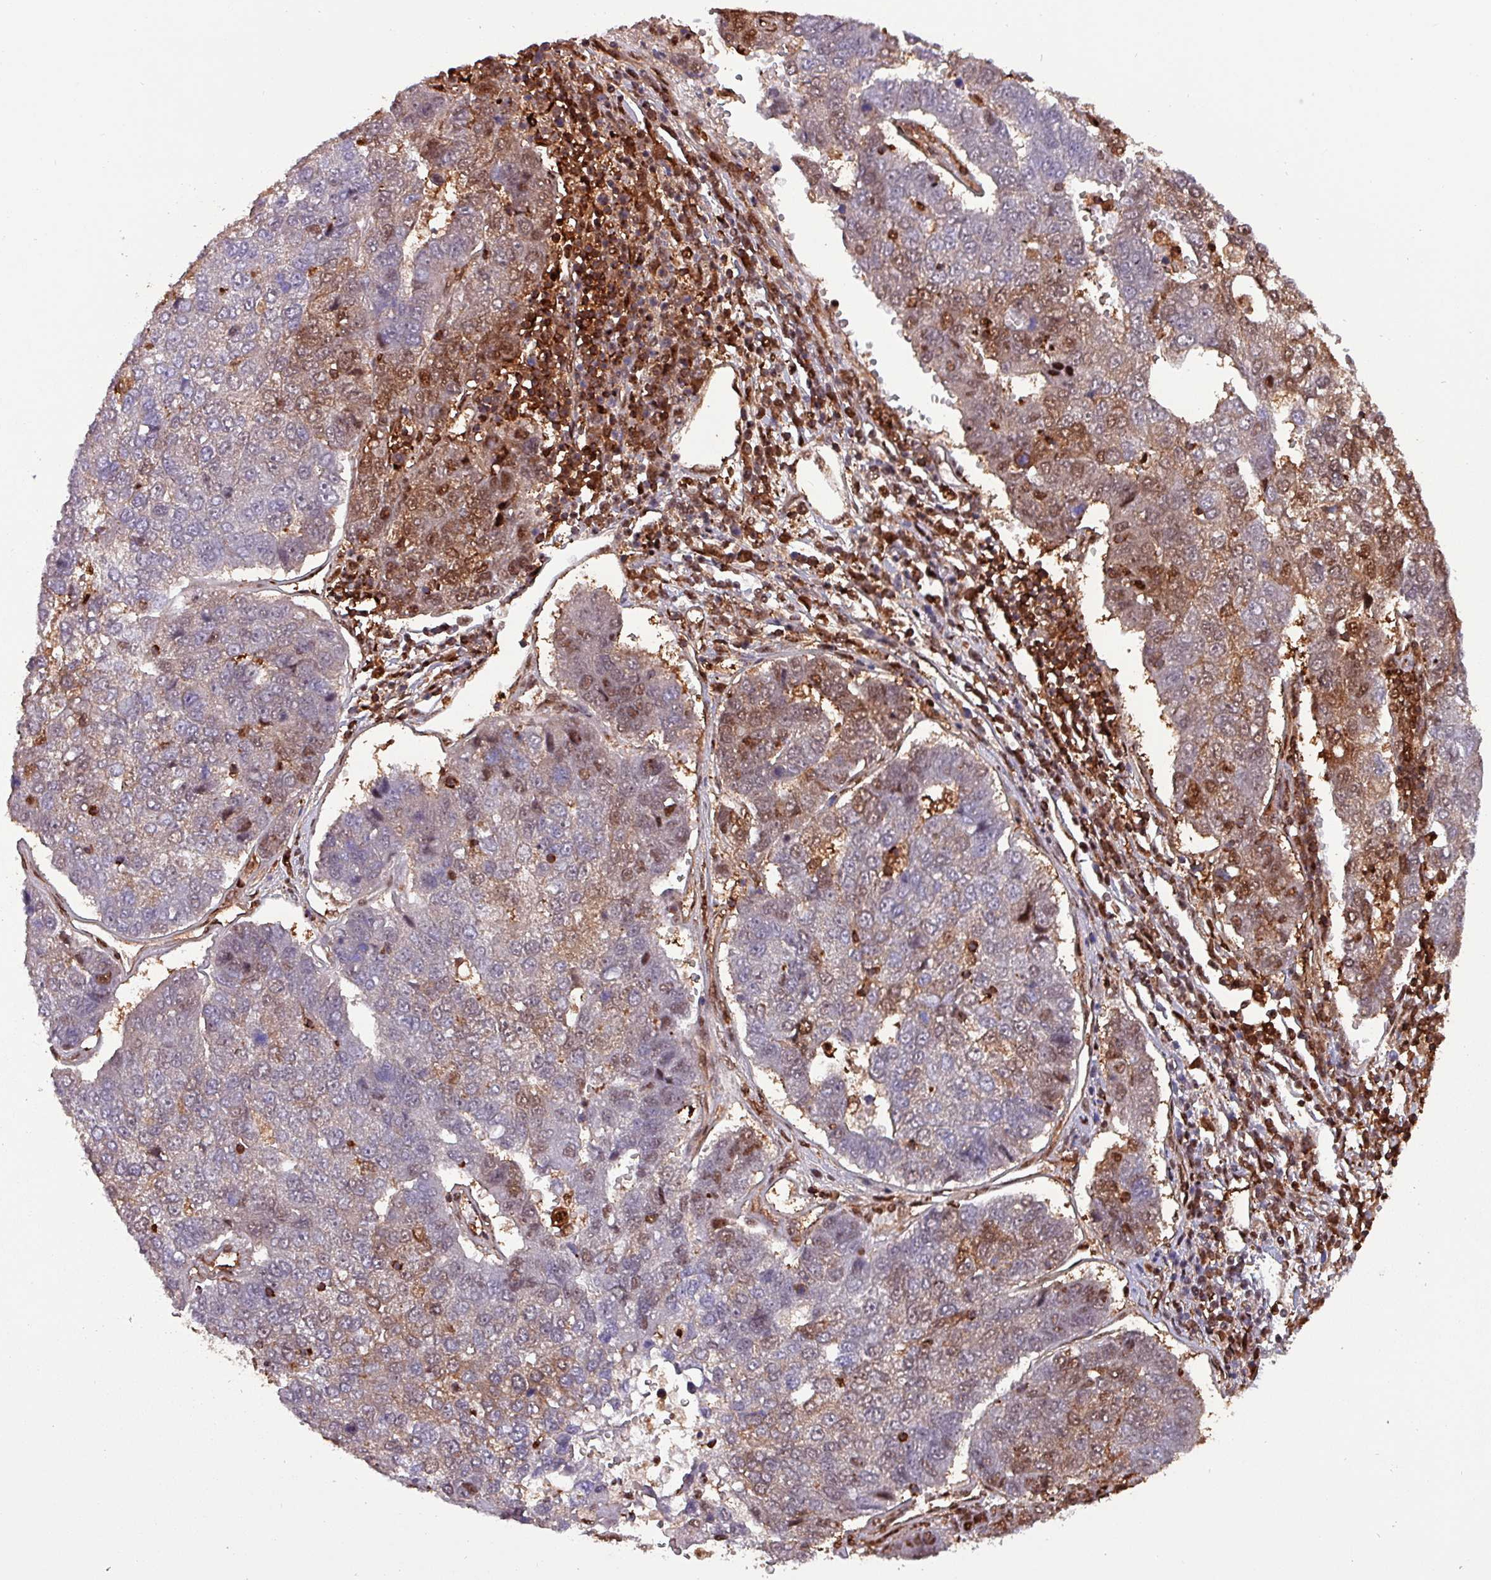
{"staining": {"intensity": "moderate", "quantity": "25%-75%", "location": "cytoplasmic/membranous,nuclear"}, "tissue": "pancreatic cancer", "cell_type": "Tumor cells", "image_type": "cancer", "snomed": [{"axis": "morphology", "description": "Adenocarcinoma, NOS"}, {"axis": "topography", "description": "Pancreas"}], "caption": "Pancreatic cancer (adenocarcinoma) tissue demonstrates moderate cytoplasmic/membranous and nuclear expression in approximately 25%-75% of tumor cells, visualized by immunohistochemistry.", "gene": "PSMB8", "patient": {"sex": "female", "age": 61}}